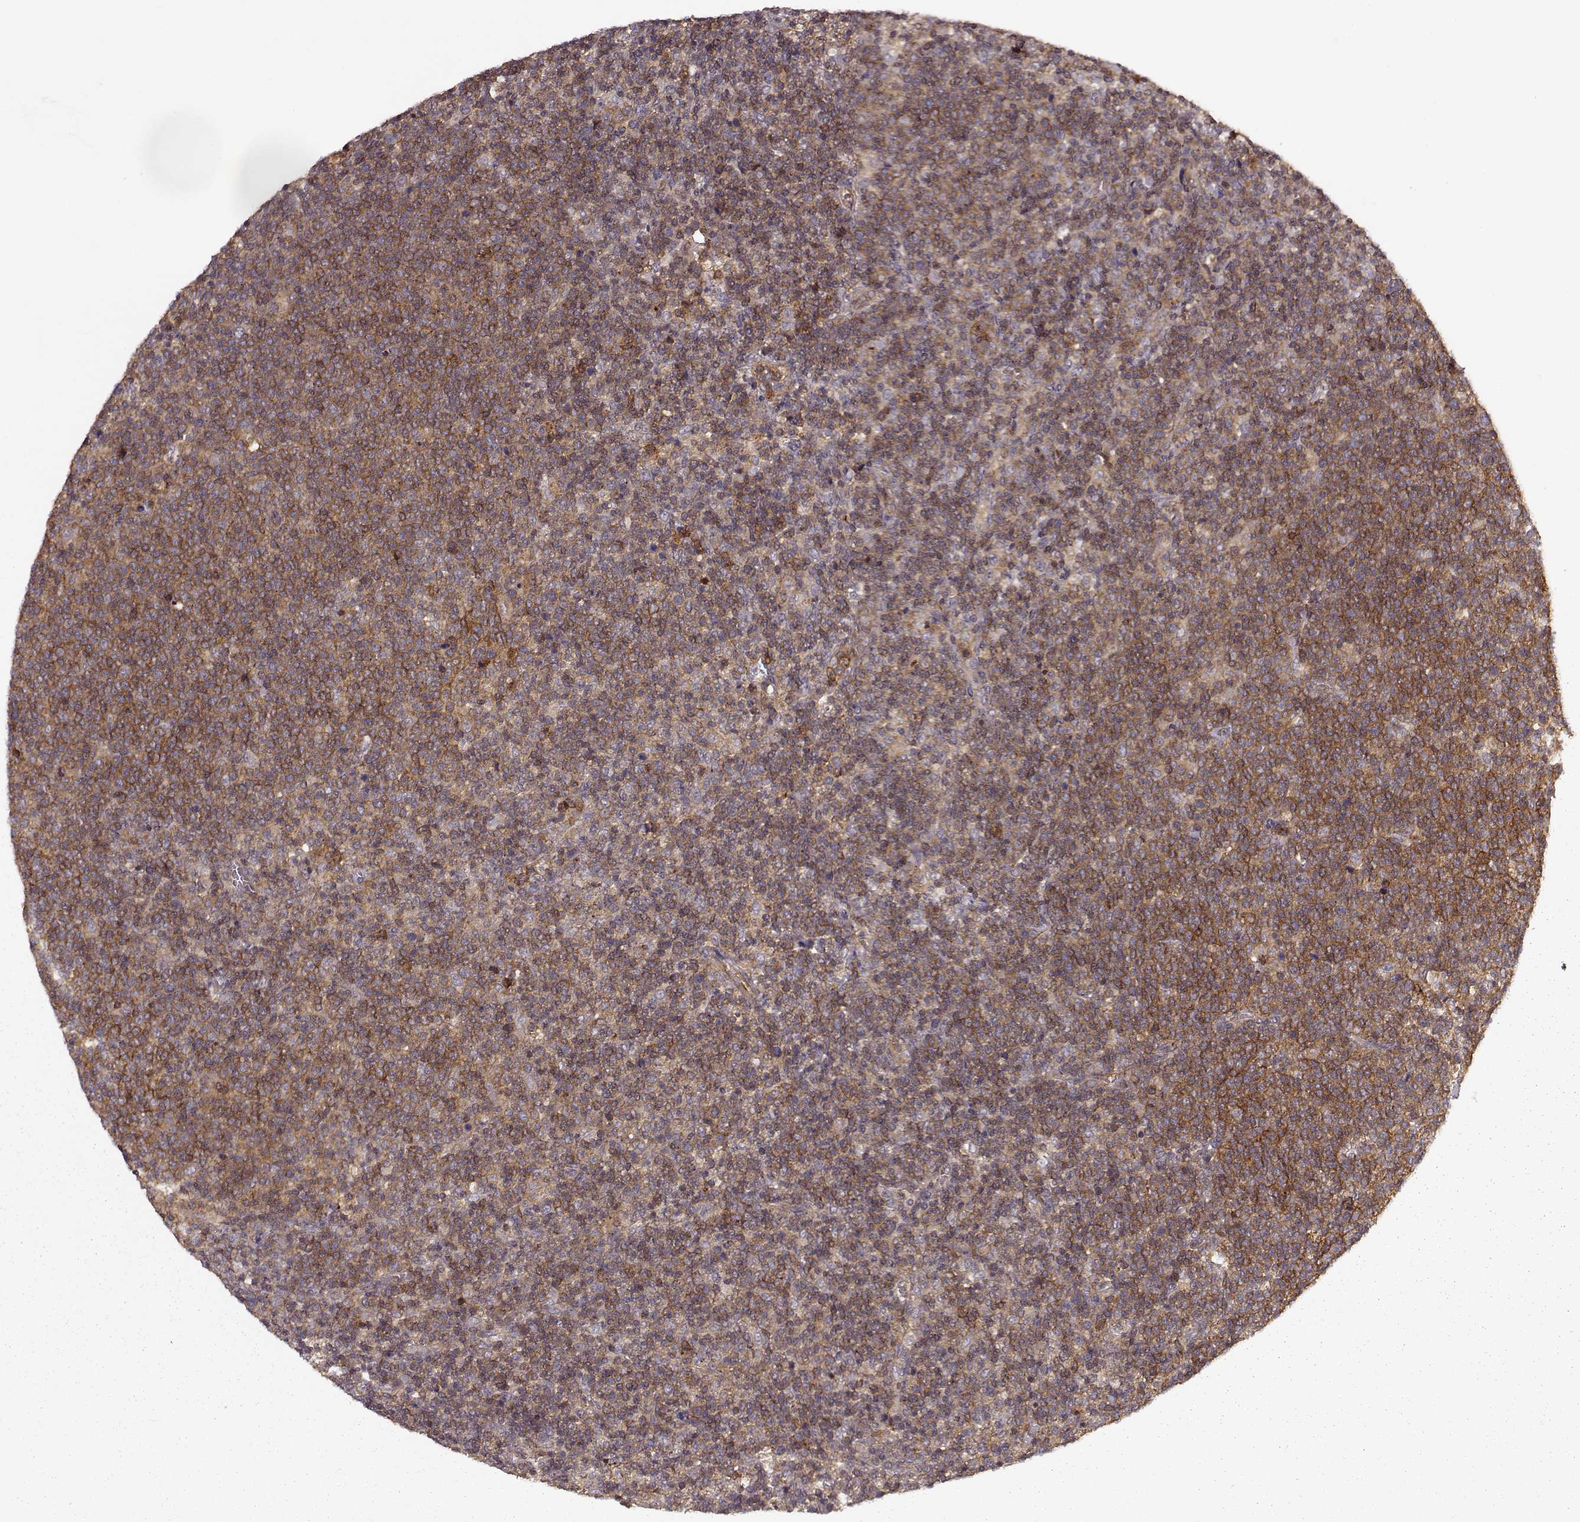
{"staining": {"intensity": "moderate", "quantity": ">75%", "location": "cytoplasmic/membranous"}, "tissue": "lymphoma", "cell_type": "Tumor cells", "image_type": "cancer", "snomed": [{"axis": "morphology", "description": "Malignant lymphoma, non-Hodgkin's type, High grade"}, {"axis": "topography", "description": "Lymph node"}], "caption": "Human high-grade malignant lymphoma, non-Hodgkin's type stained with a protein marker shows moderate staining in tumor cells.", "gene": "IFRD2", "patient": {"sex": "male", "age": 61}}